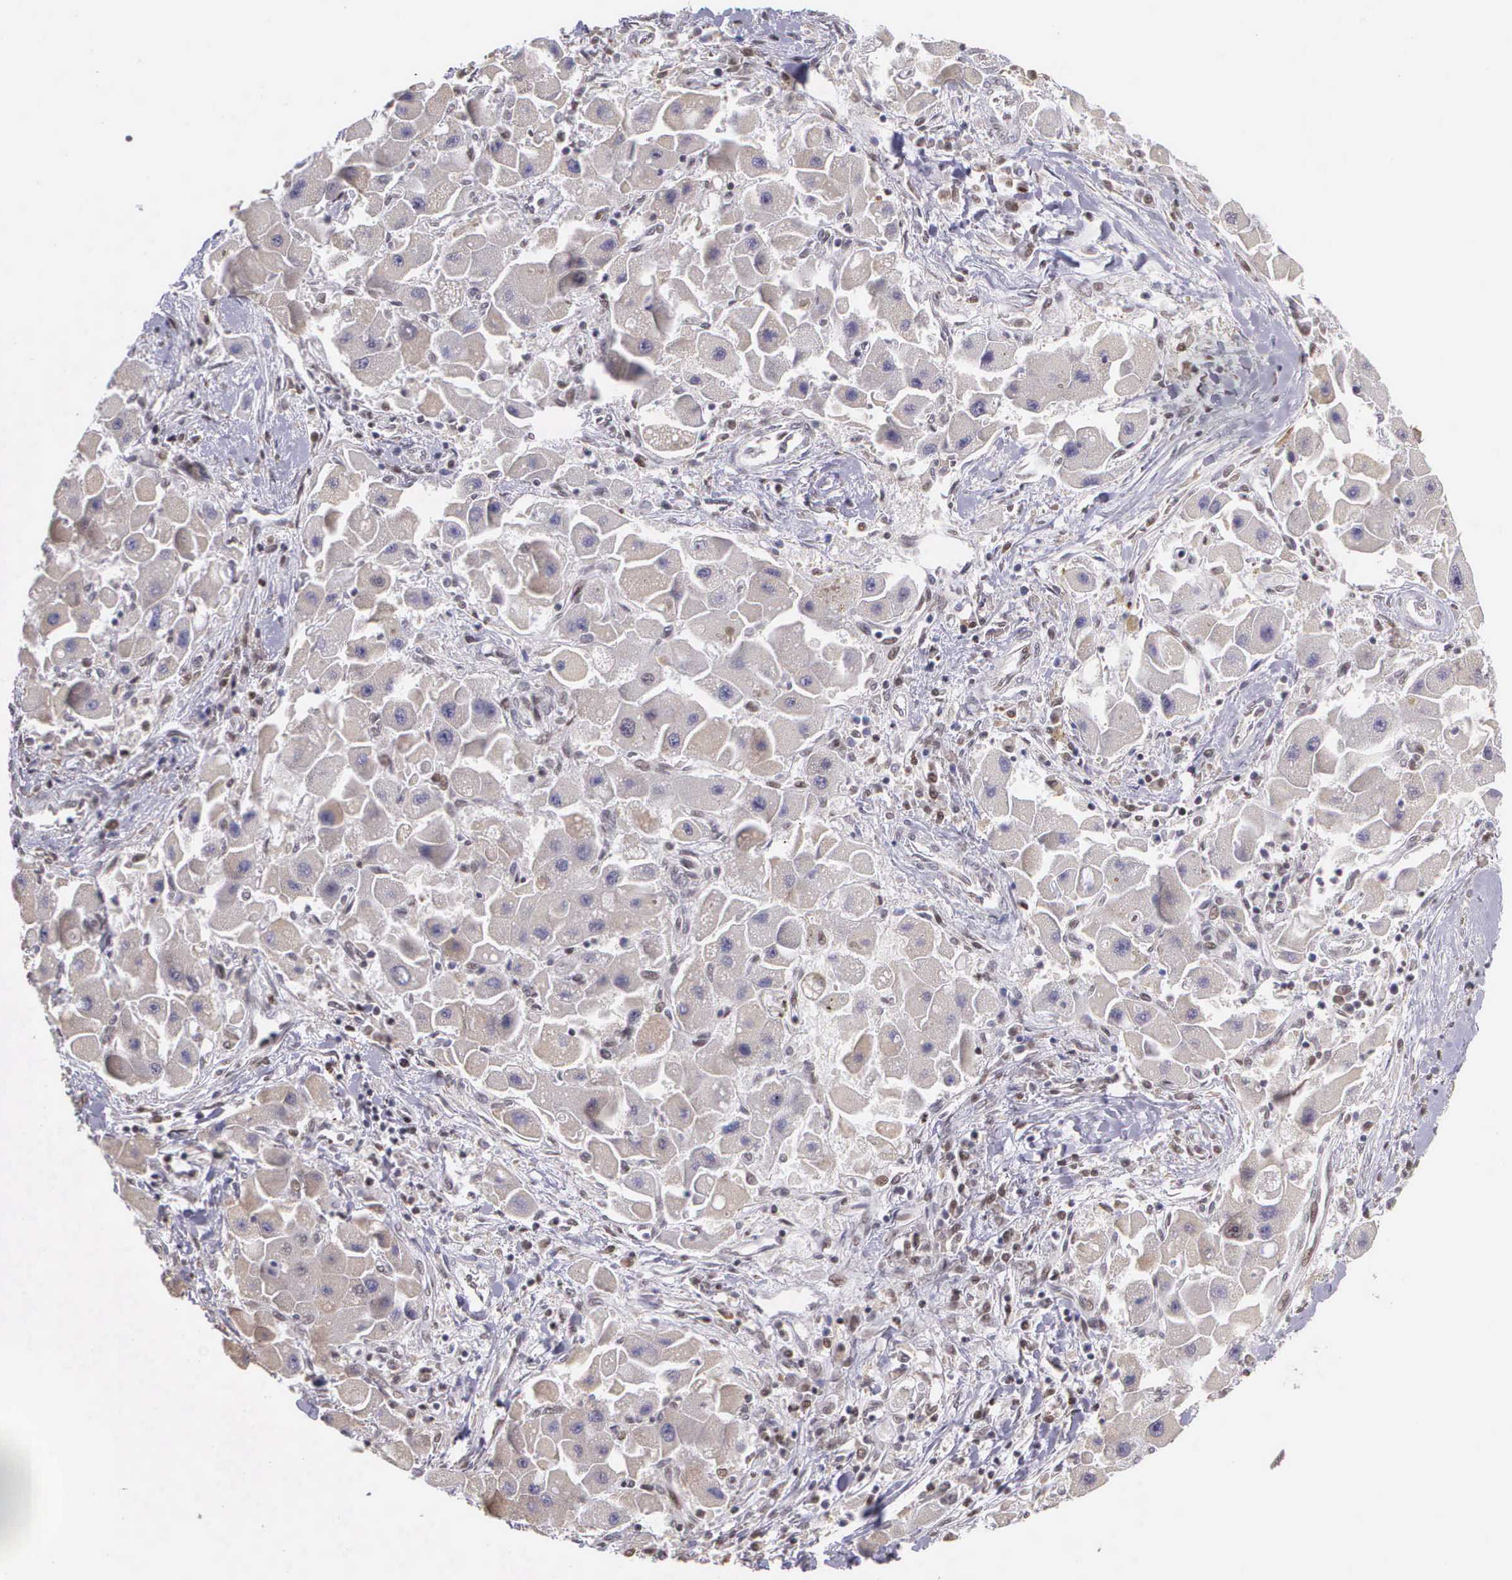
{"staining": {"intensity": "weak", "quantity": "25%-75%", "location": "cytoplasmic/membranous"}, "tissue": "liver cancer", "cell_type": "Tumor cells", "image_type": "cancer", "snomed": [{"axis": "morphology", "description": "Carcinoma, Hepatocellular, NOS"}, {"axis": "topography", "description": "Liver"}], "caption": "This is a micrograph of immunohistochemistry staining of liver cancer, which shows weak positivity in the cytoplasmic/membranous of tumor cells.", "gene": "SLC25A21", "patient": {"sex": "male", "age": 24}}